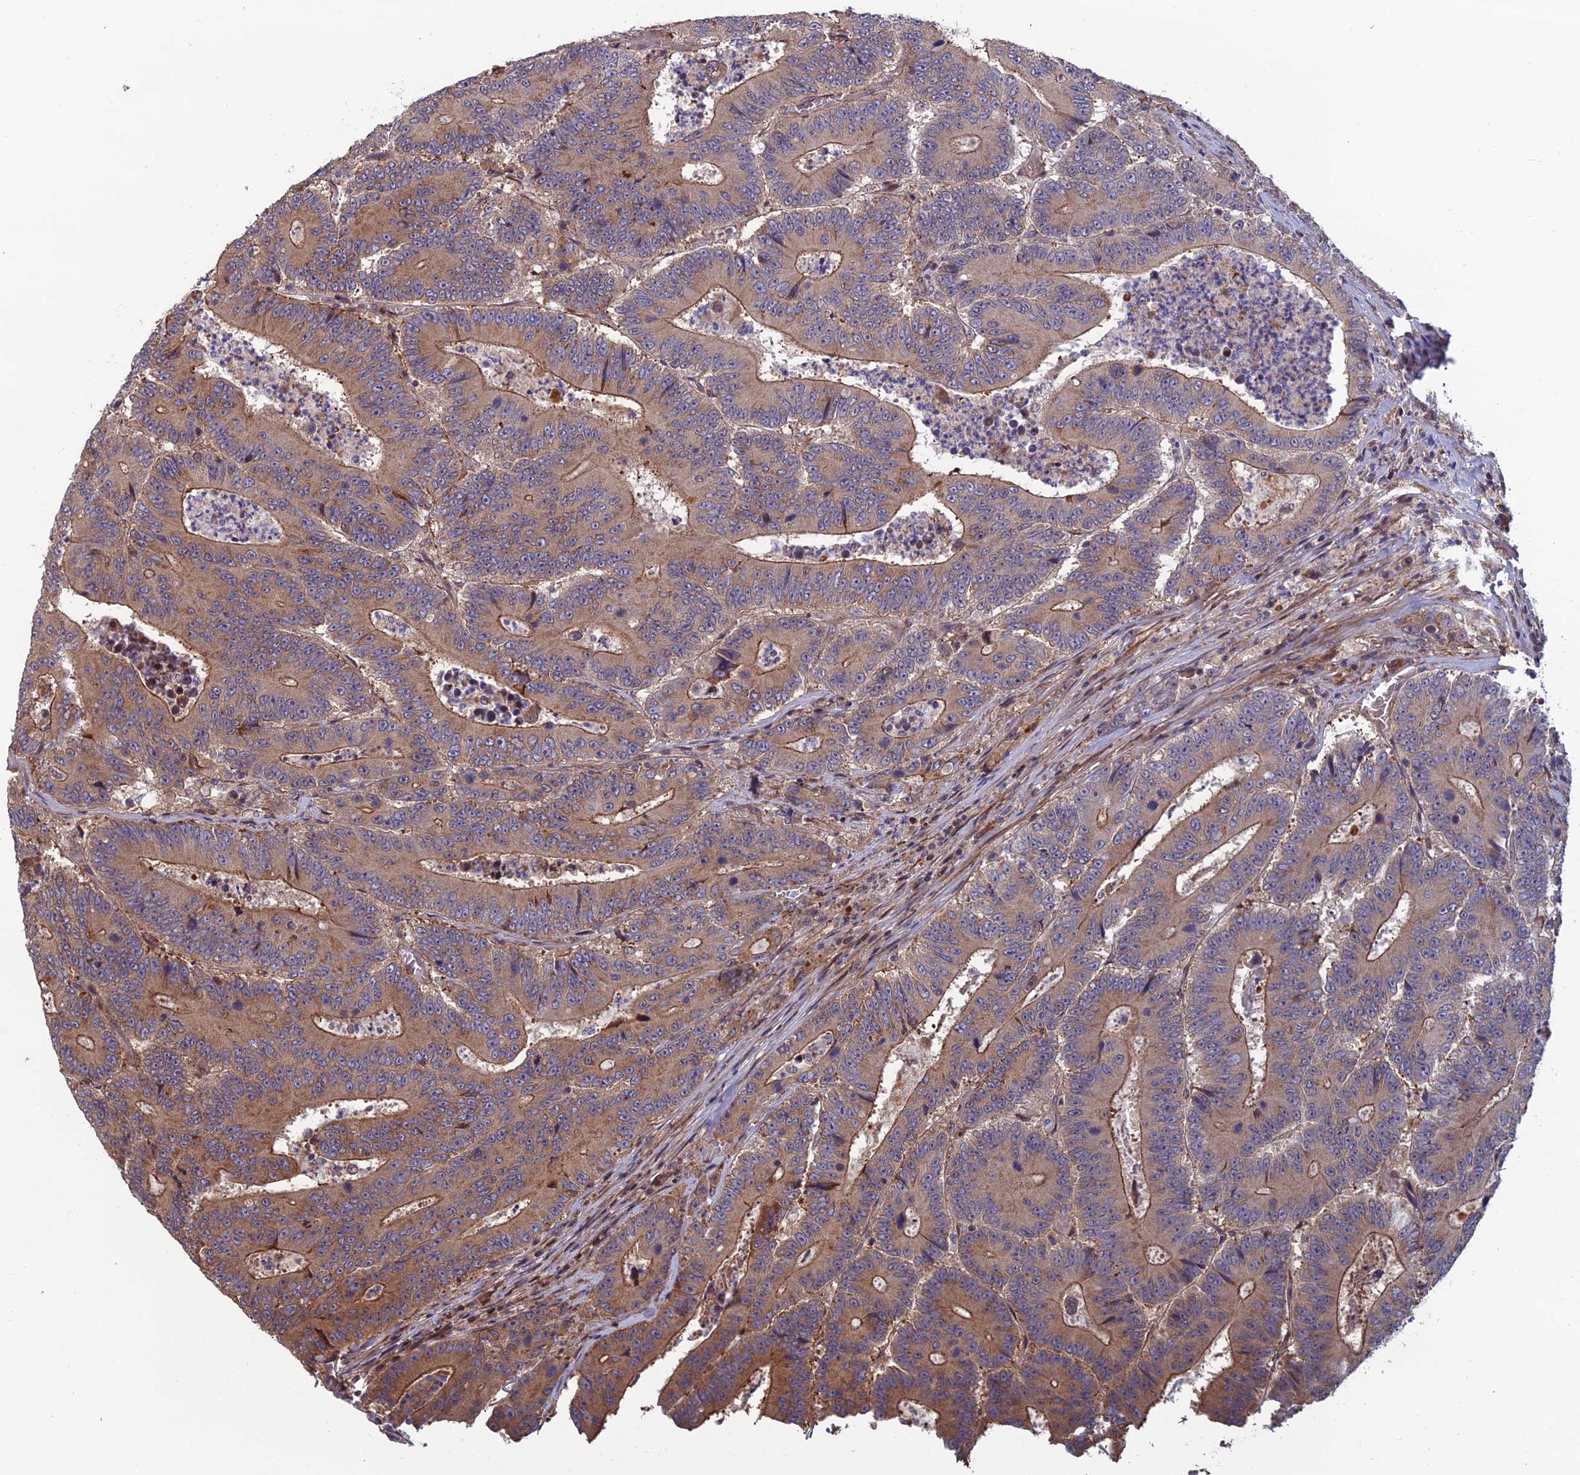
{"staining": {"intensity": "moderate", "quantity": ">75%", "location": "cytoplasmic/membranous"}, "tissue": "colorectal cancer", "cell_type": "Tumor cells", "image_type": "cancer", "snomed": [{"axis": "morphology", "description": "Adenocarcinoma, NOS"}, {"axis": "topography", "description": "Colon"}], "caption": "Immunohistochemical staining of colorectal cancer (adenocarcinoma) reveals medium levels of moderate cytoplasmic/membranous protein positivity in approximately >75% of tumor cells. (IHC, brightfield microscopy, high magnification).", "gene": "CCDC183", "patient": {"sex": "male", "age": 83}}